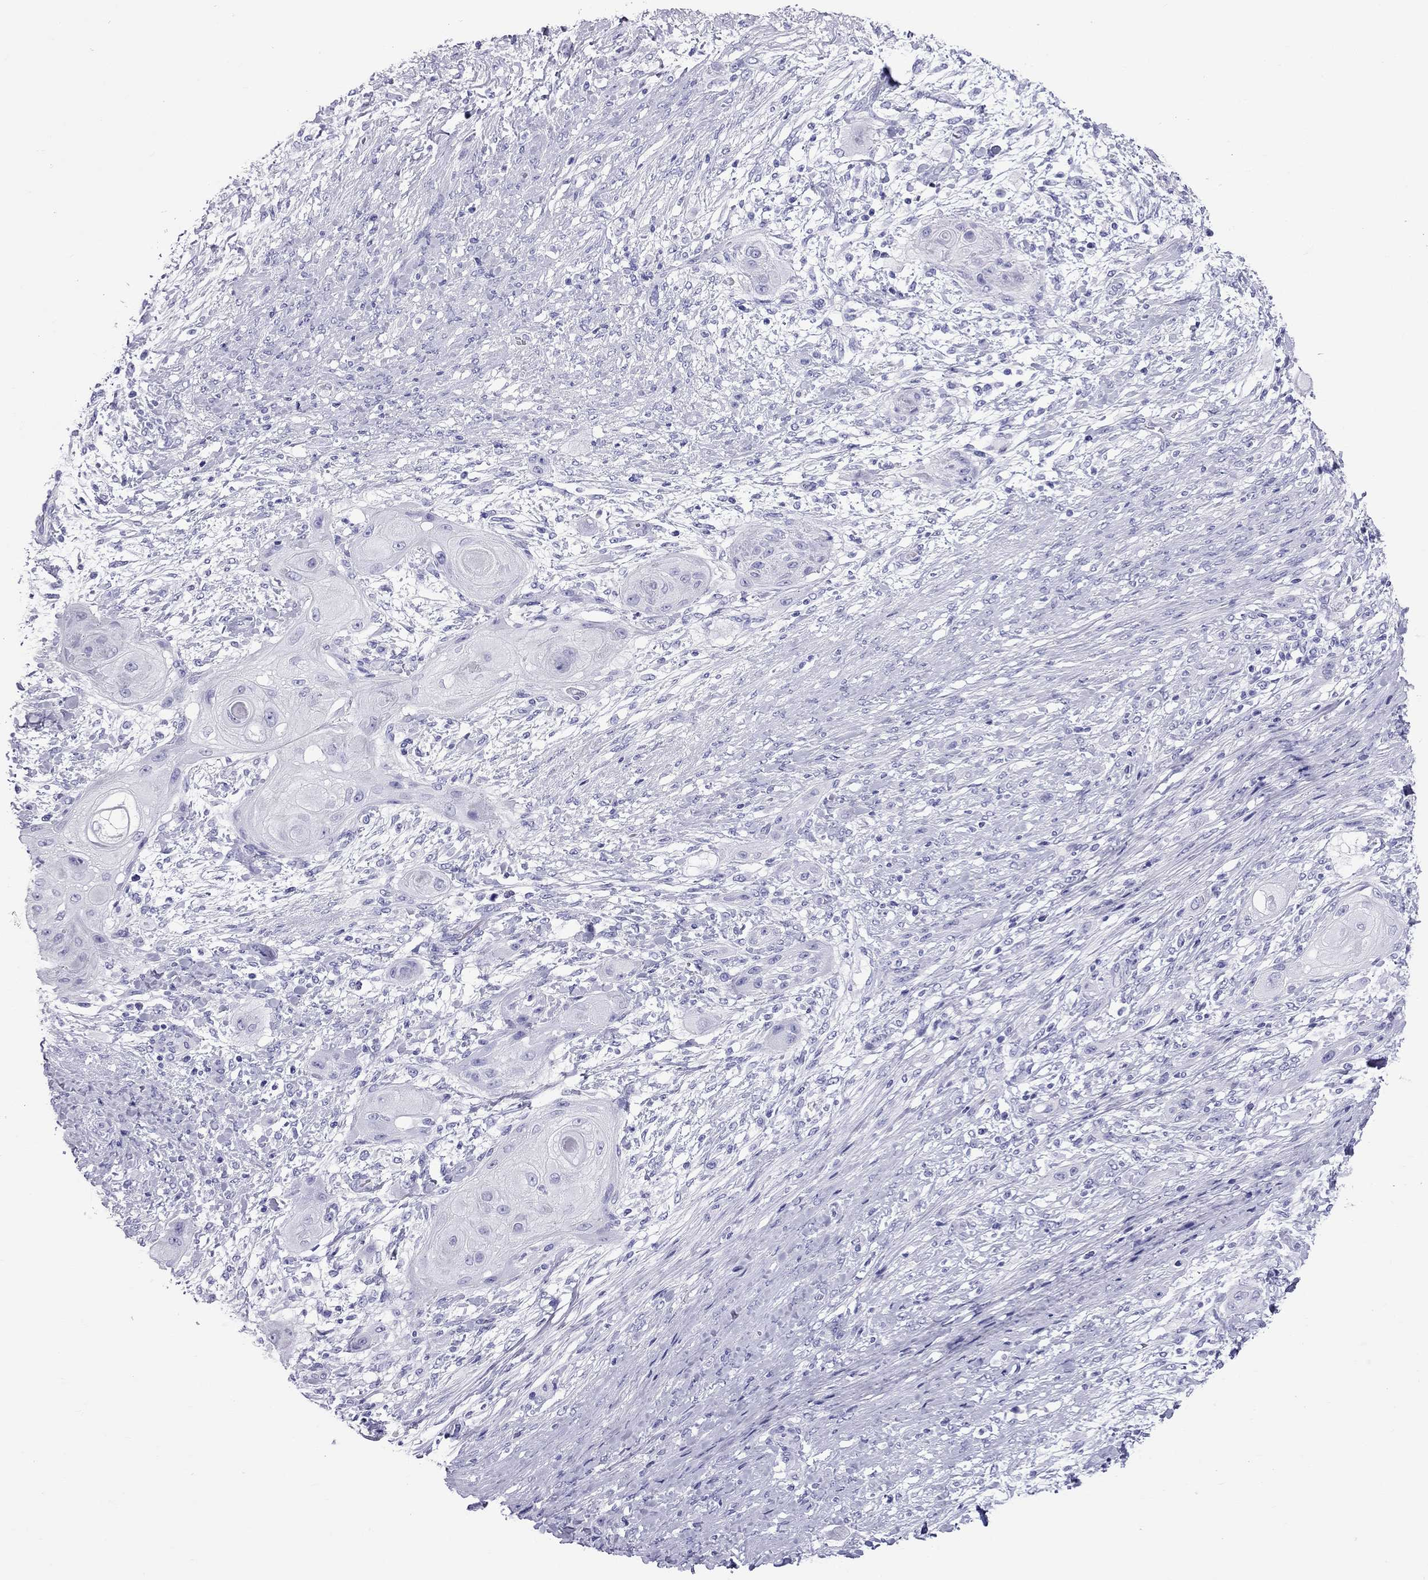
{"staining": {"intensity": "negative", "quantity": "none", "location": "none"}, "tissue": "skin cancer", "cell_type": "Tumor cells", "image_type": "cancer", "snomed": [{"axis": "morphology", "description": "Squamous cell carcinoma, NOS"}, {"axis": "topography", "description": "Skin"}], "caption": "This is an immunohistochemistry photomicrograph of squamous cell carcinoma (skin). There is no expression in tumor cells.", "gene": "SCART1", "patient": {"sex": "male", "age": 62}}